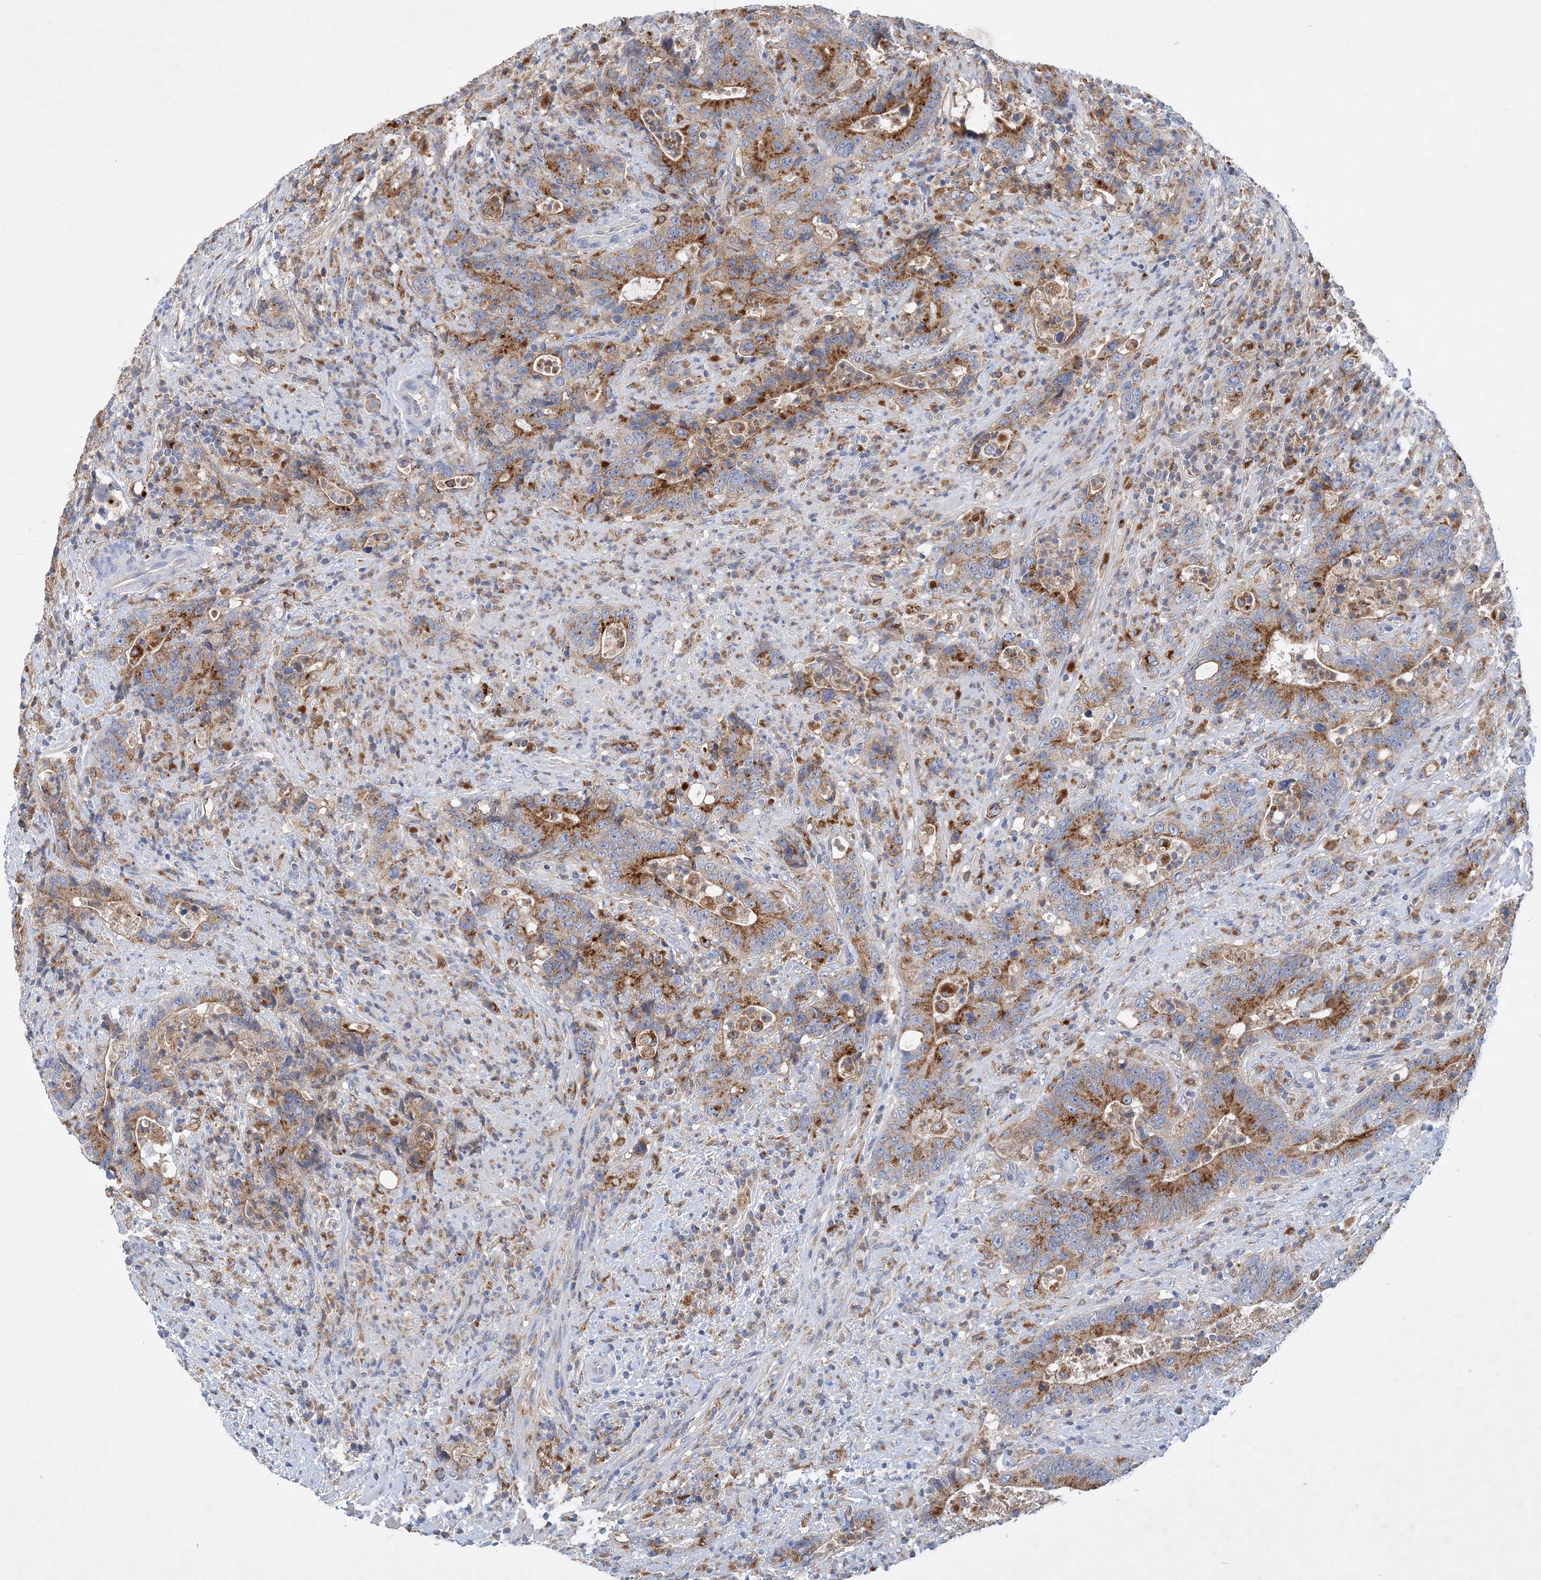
{"staining": {"intensity": "moderate", "quantity": ">75%", "location": "cytoplasmic/membranous"}, "tissue": "colorectal cancer", "cell_type": "Tumor cells", "image_type": "cancer", "snomed": [{"axis": "morphology", "description": "Adenocarcinoma, NOS"}, {"axis": "topography", "description": "Colon"}], "caption": "Brown immunohistochemical staining in human colorectal cancer (adenocarcinoma) displays moderate cytoplasmic/membranous staining in about >75% of tumor cells.", "gene": "GRINA", "patient": {"sex": "female", "age": 75}}